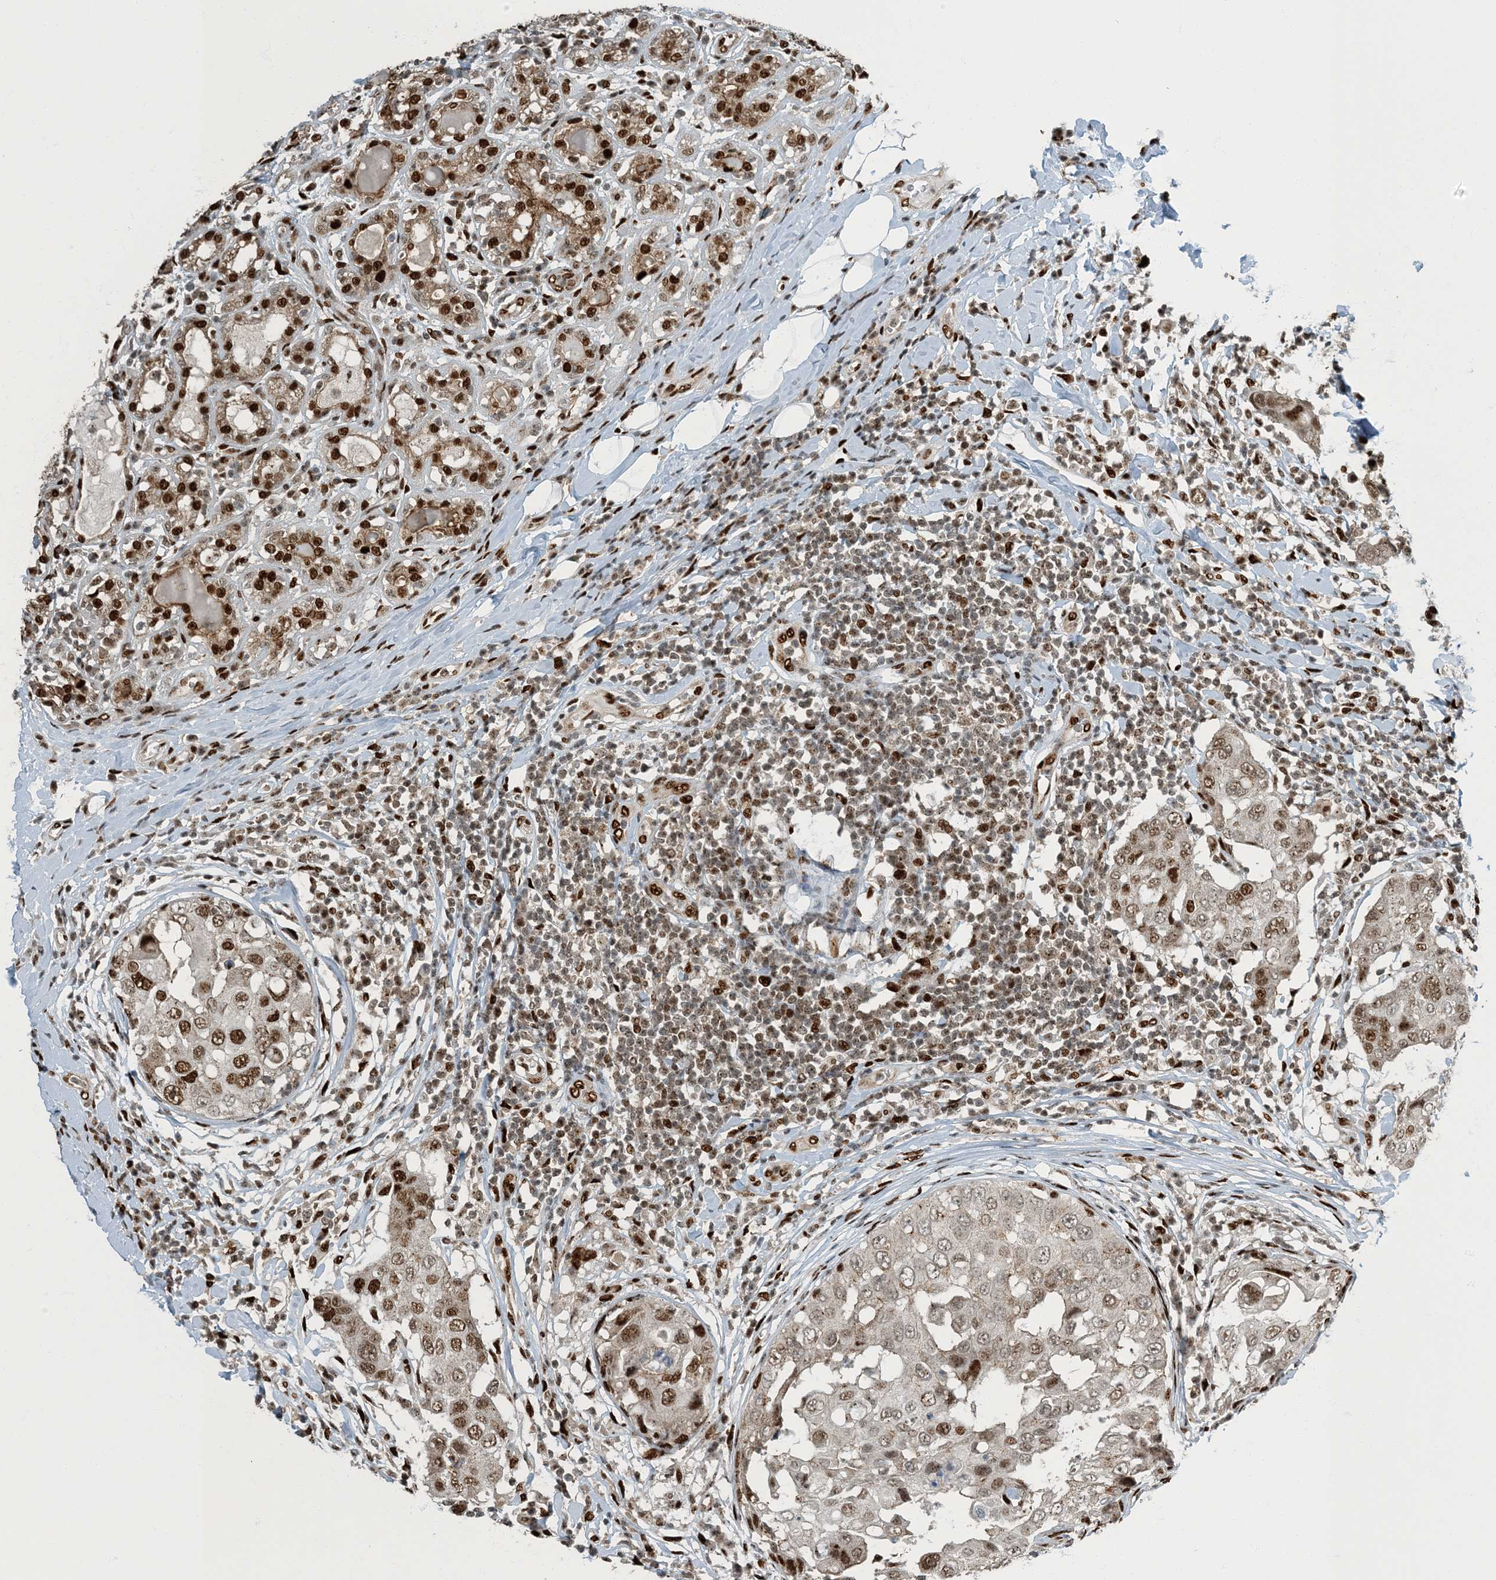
{"staining": {"intensity": "moderate", "quantity": "25%-75%", "location": "nuclear"}, "tissue": "breast cancer", "cell_type": "Tumor cells", "image_type": "cancer", "snomed": [{"axis": "morphology", "description": "Duct carcinoma"}, {"axis": "topography", "description": "Breast"}], "caption": "A micrograph of breast cancer (intraductal carcinoma) stained for a protein reveals moderate nuclear brown staining in tumor cells. (IHC, brightfield microscopy, high magnification).", "gene": "MBD1", "patient": {"sex": "female", "age": 27}}